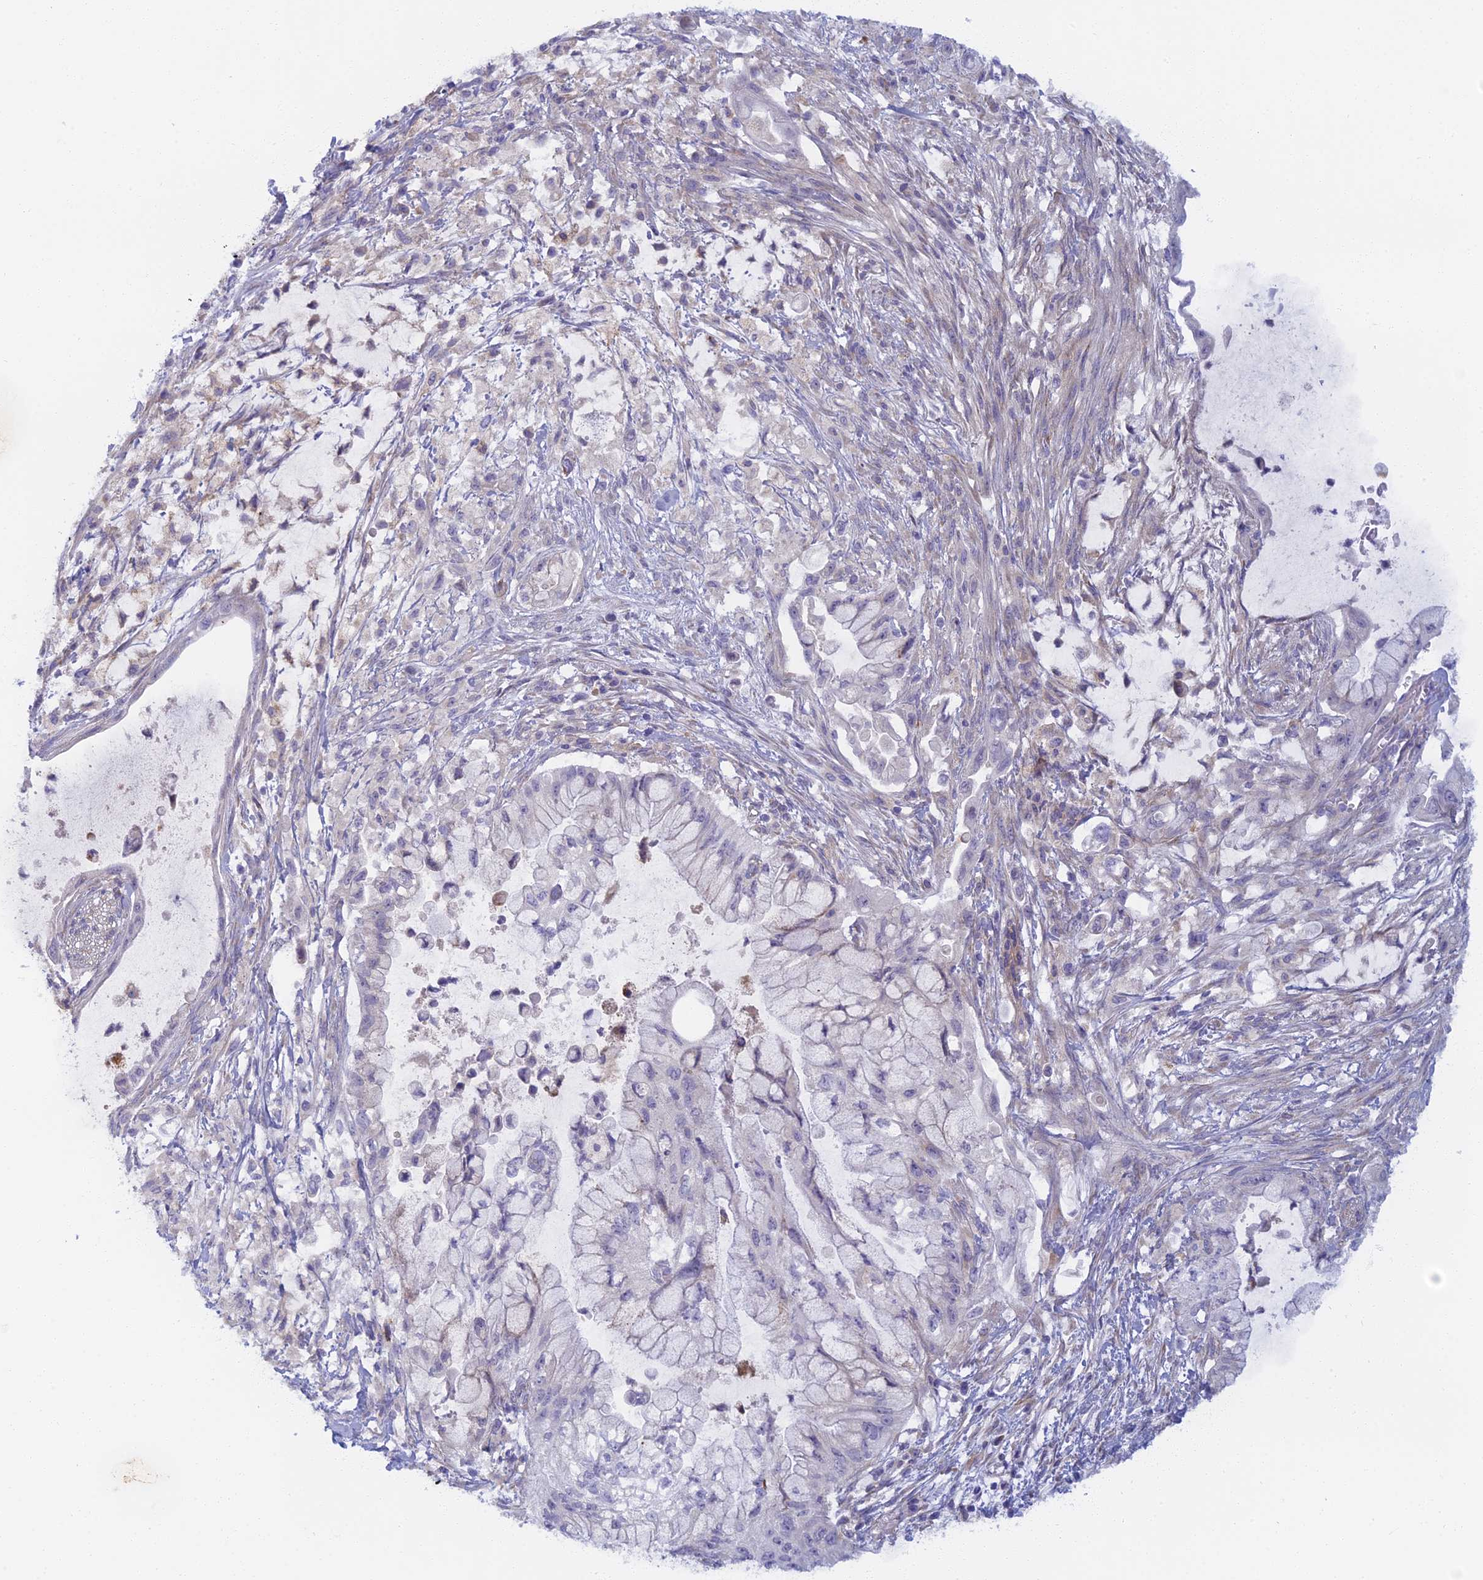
{"staining": {"intensity": "negative", "quantity": "none", "location": "none"}, "tissue": "pancreatic cancer", "cell_type": "Tumor cells", "image_type": "cancer", "snomed": [{"axis": "morphology", "description": "Adenocarcinoma, NOS"}, {"axis": "topography", "description": "Pancreas"}], "caption": "DAB (3,3'-diaminobenzidine) immunohistochemical staining of pancreatic cancer demonstrates no significant positivity in tumor cells.", "gene": "DDX51", "patient": {"sex": "male", "age": 48}}